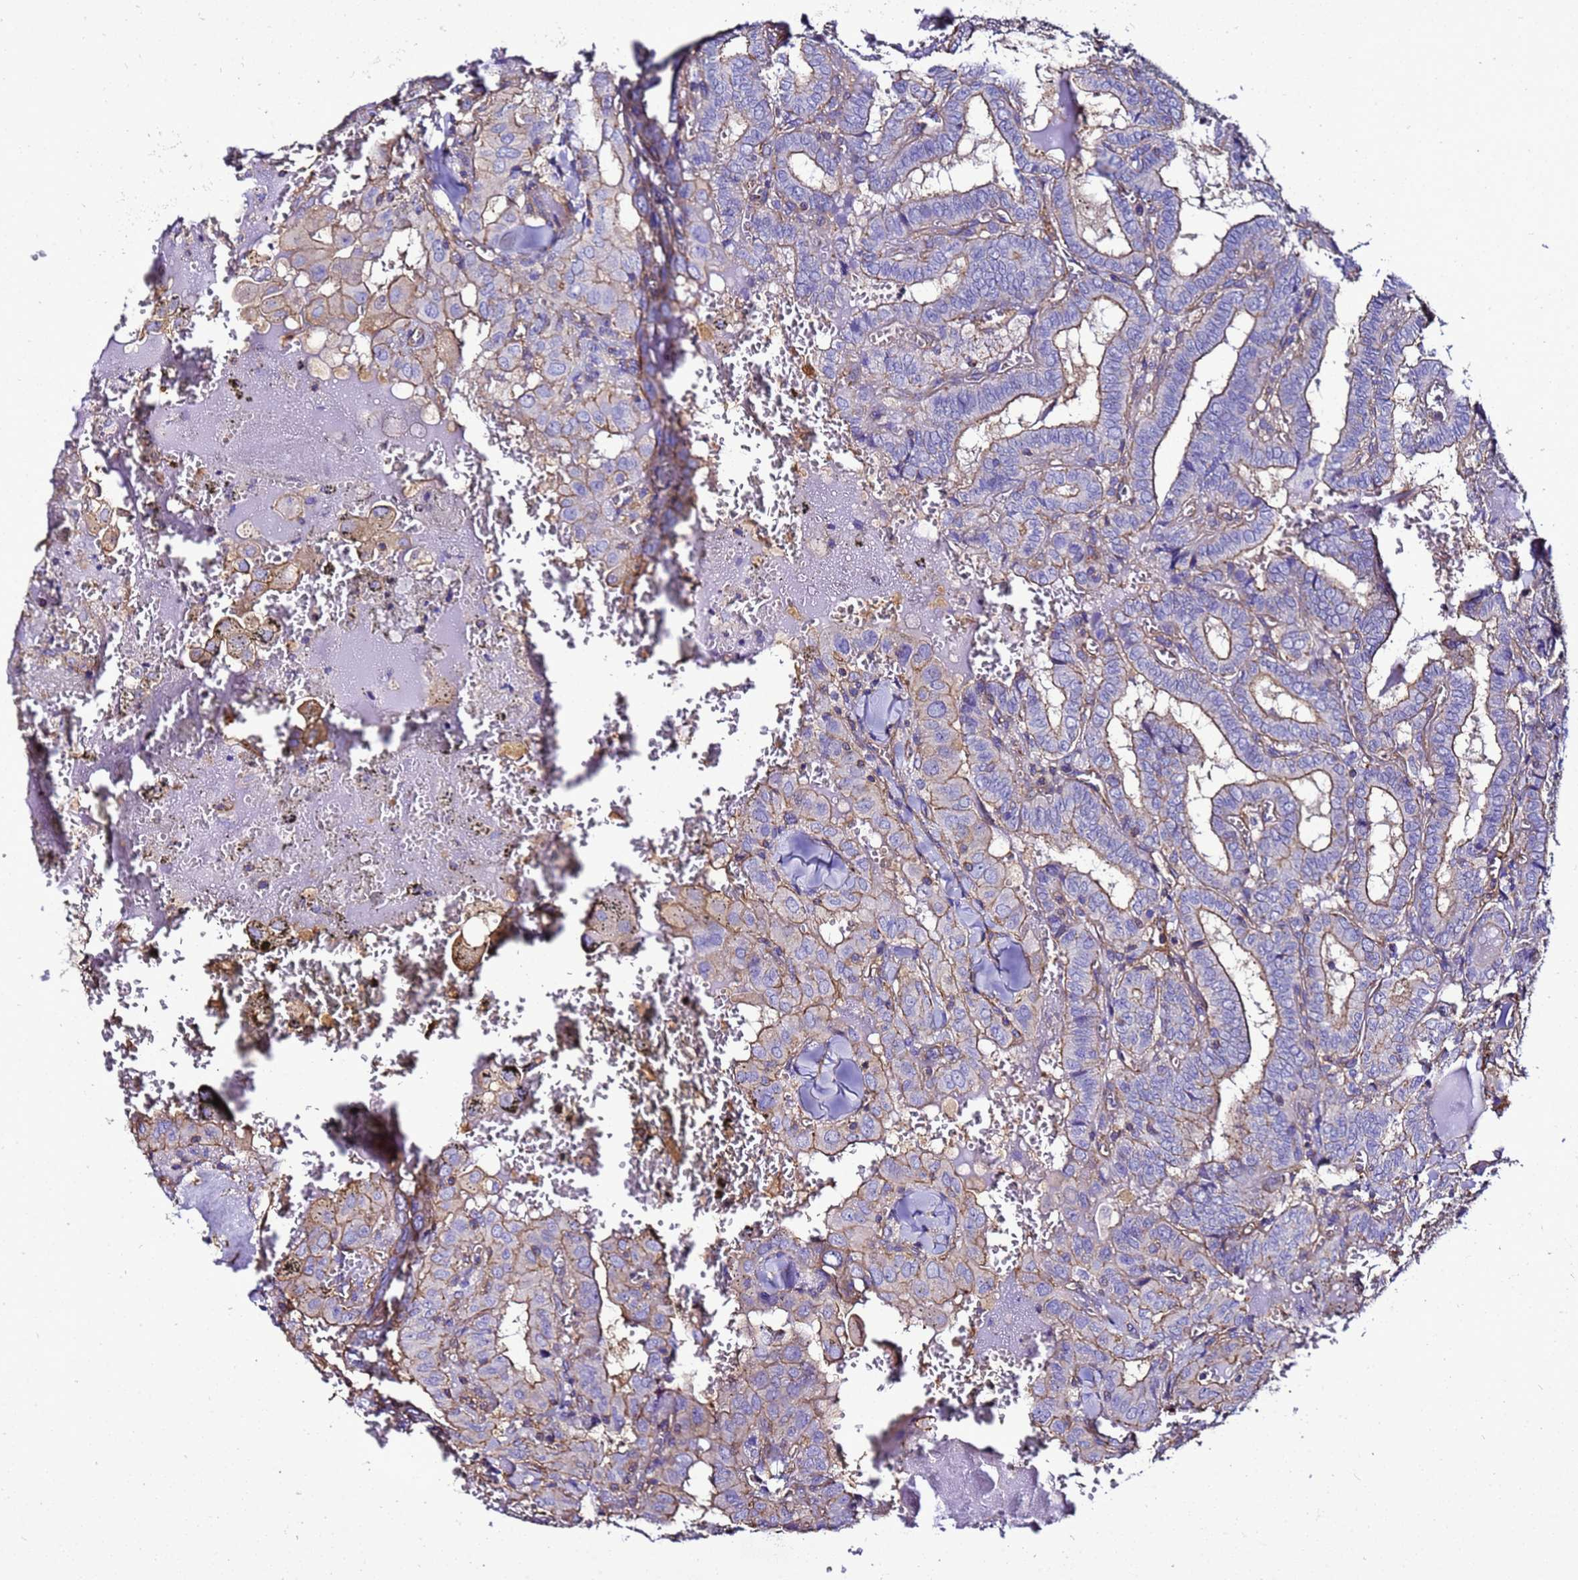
{"staining": {"intensity": "weak", "quantity": "25%-75%", "location": "cytoplasmic/membranous"}, "tissue": "thyroid cancer", "cell_type": "Tumor cells", "image_type": "cancer", "snomed": [{"axis": "morphology", "description": "Papillary adenocarcinoma, NOS"}, {"axis": "topography", "description": "Thyroid gland"}], "caption": "Protein expression by immunohistochemistry reveals weak cytoplasmic/membranous positivity in about 25%-75% of tumor cells in thyroid cancer.", "gene": "MYL12A", "patient": {"sex": "female", "age": 72}}